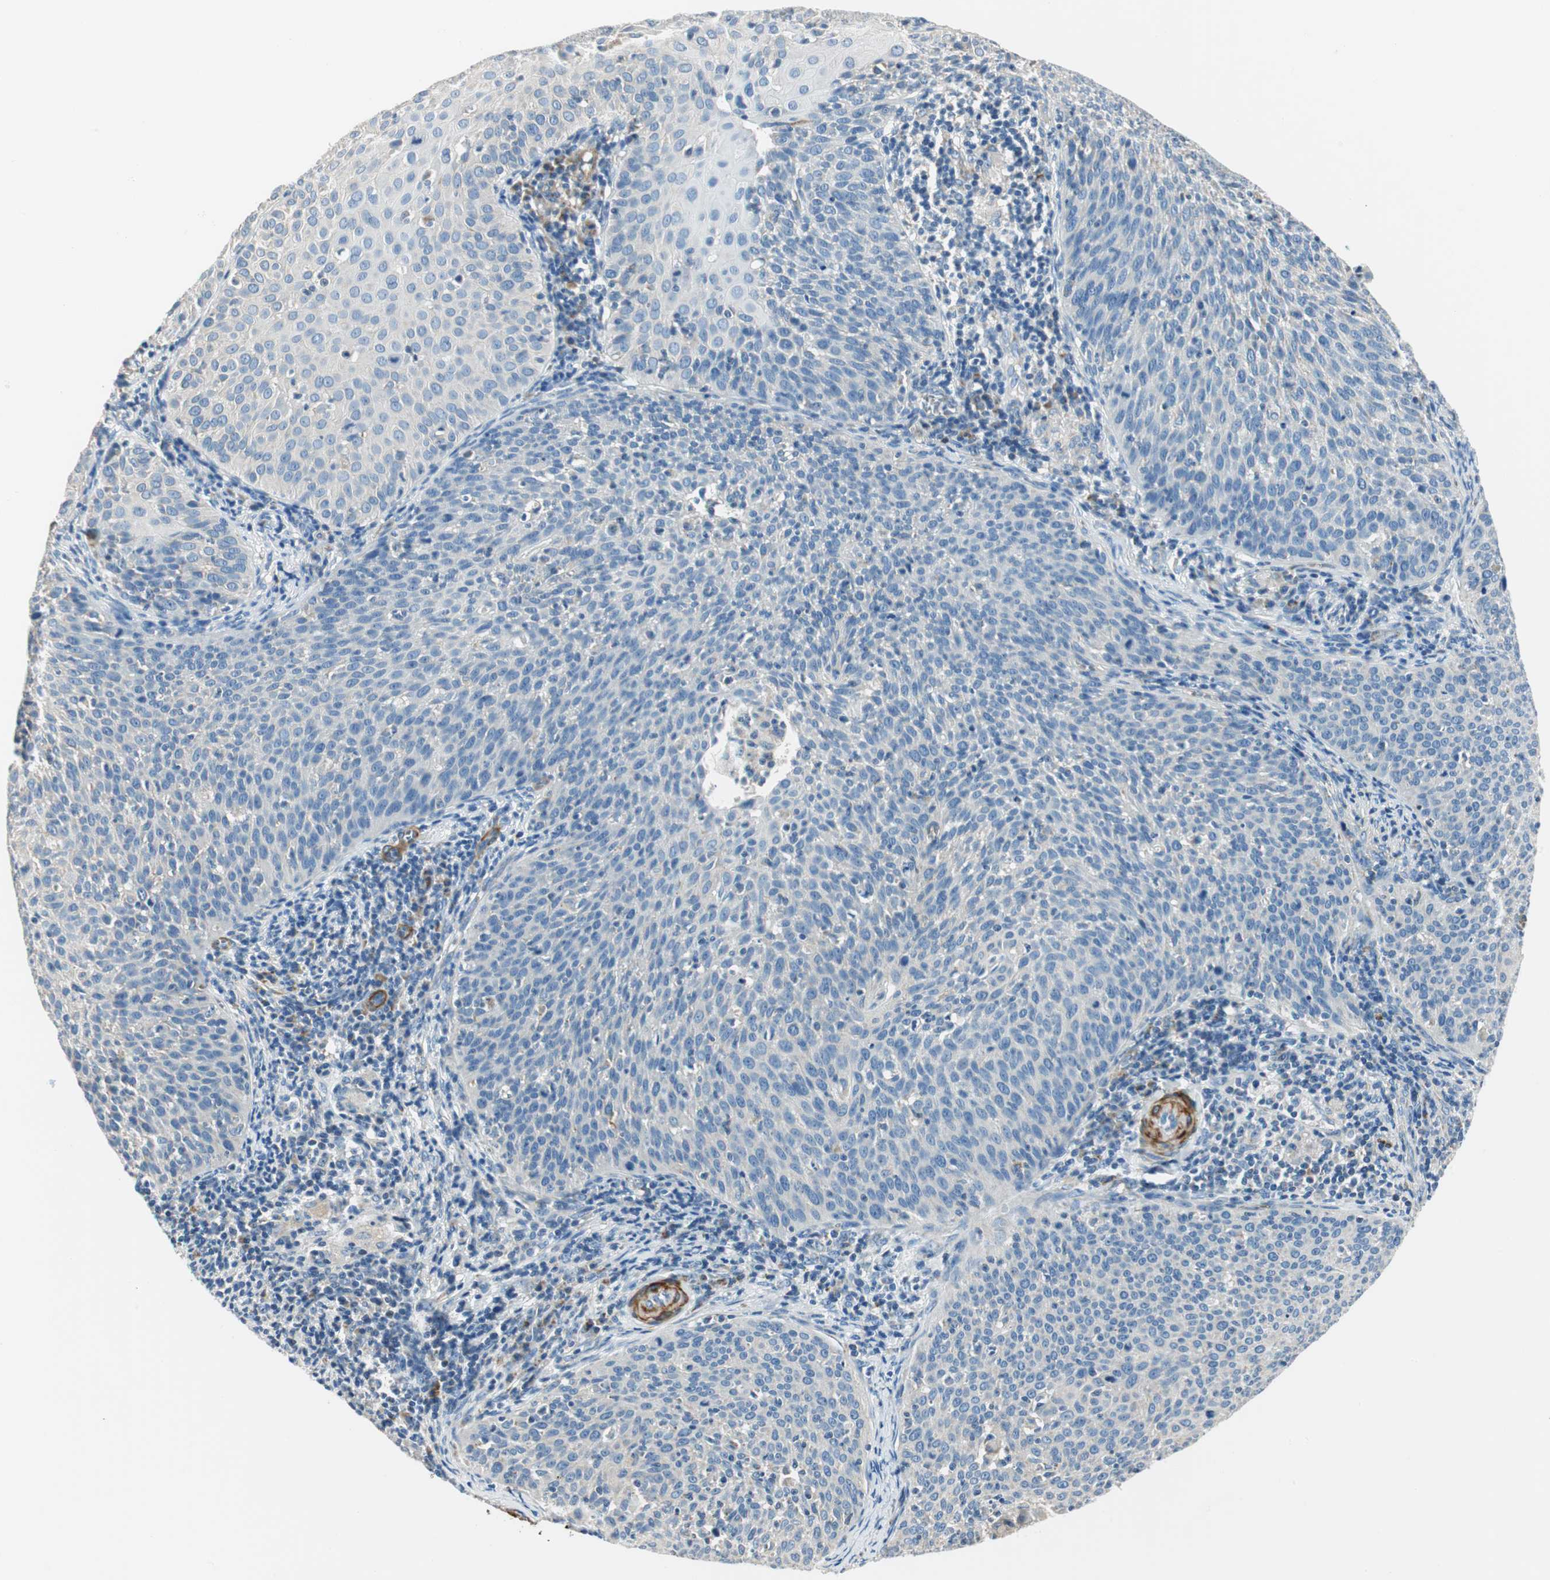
{"staining": {"intensity": "negative", "quantity": "none", "location": "none"}, "tissue": "cervical cancer", "cell_type": "Tumor cells", "image_type": "cancer", "snomed": [{"axis": "morphology", "description": "Squamous cell carcinoma, NOS"}, {"axis": "topography", "description": "Cervix"}], "caption": "The photomicrograph shows no staining of tumor cells in cervical cancer.", "gene": "RORB", "patient": {"sex": "female", "age": 38}}